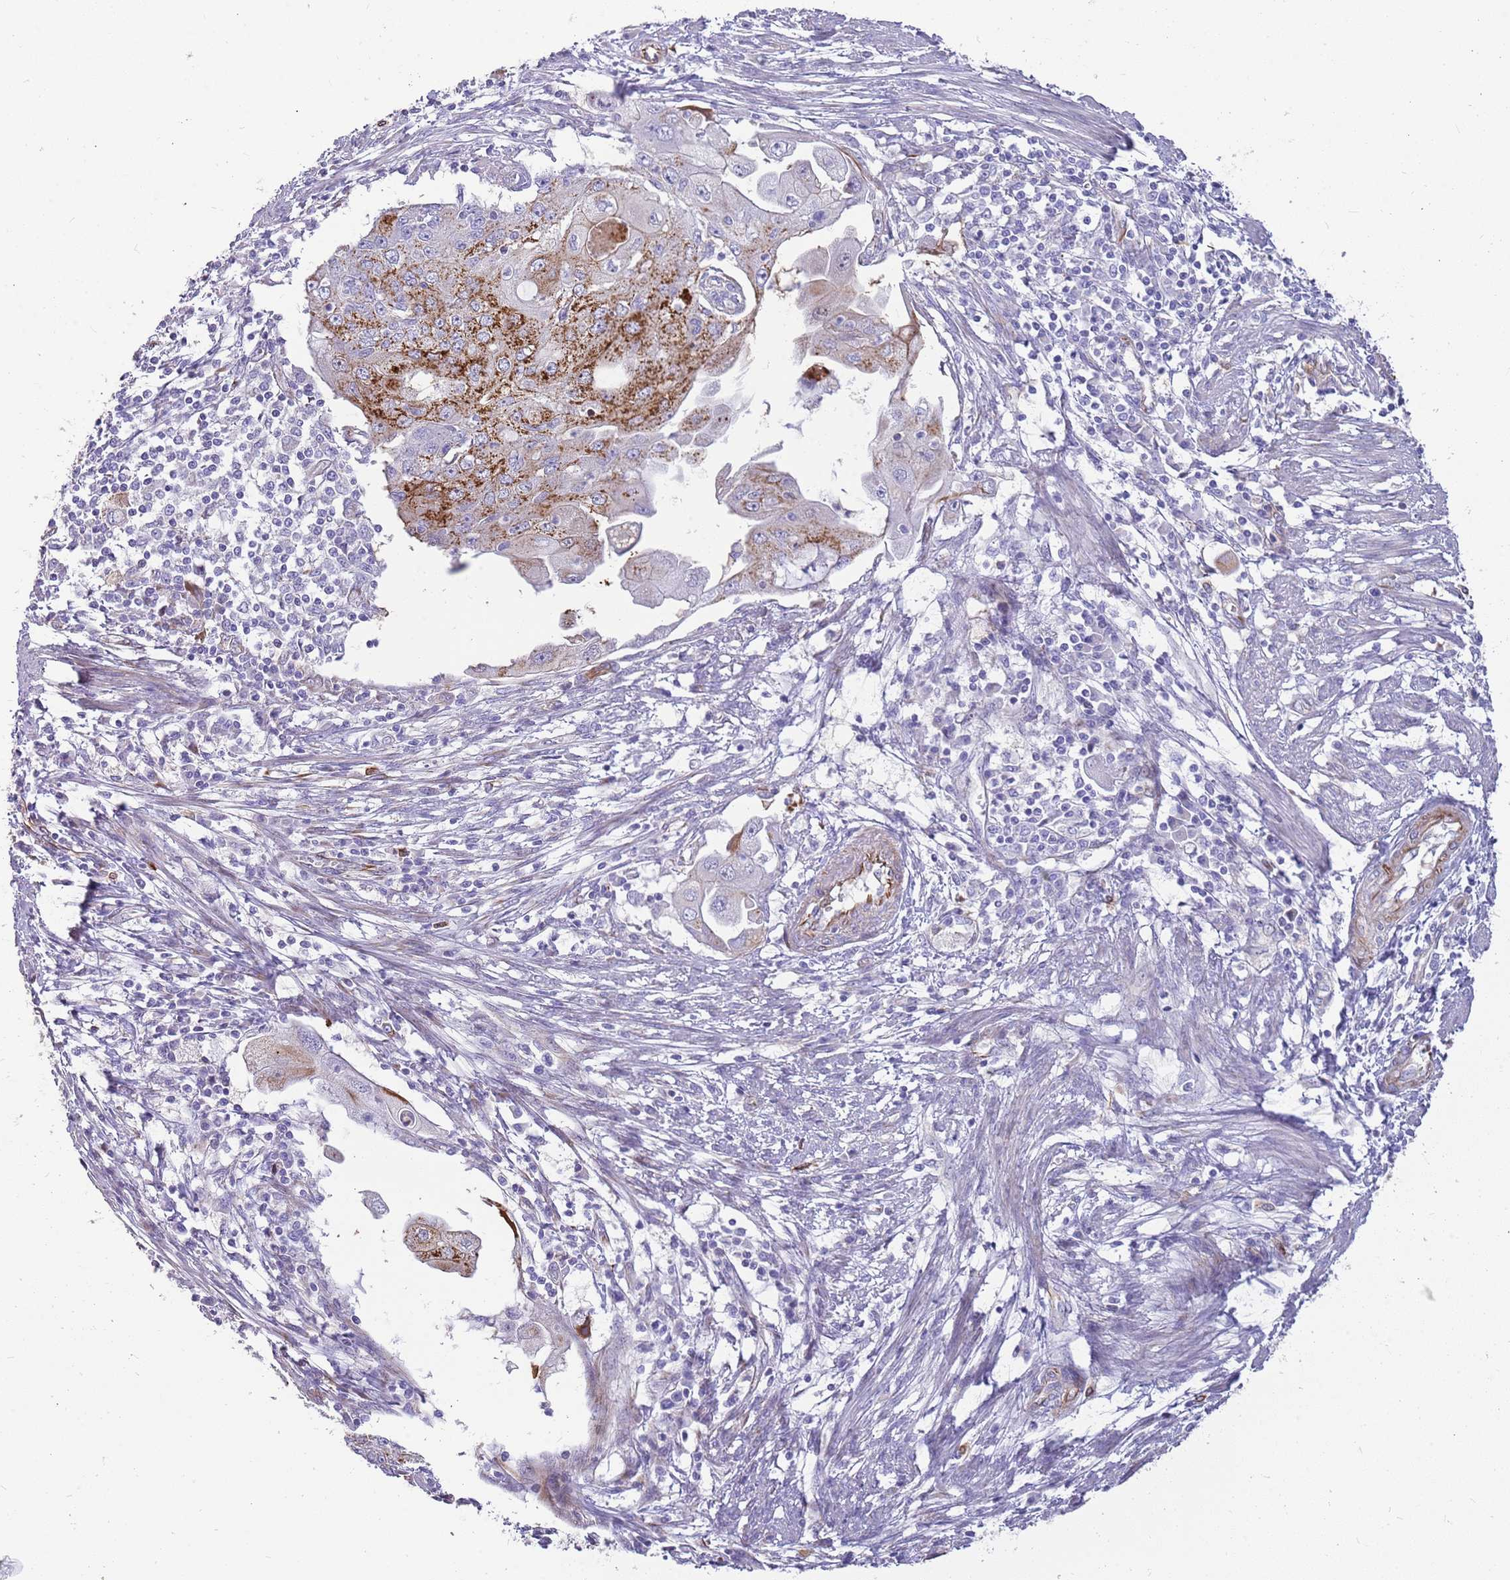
{"staining": {"intensity": "strong", "quantity": "<25%", "location": "cytoplasmic/membranous"}, "tissue": "endometrial cancer", "cell_type": "Tumor cells", "image_type": "cancer", "snomed": [{"axis": "morphology", "description": "Adenocarcinoma, NOS"}, {"axis": "topography", "description": "Endometrium"}], "caption": "Protein staining by immunohistochemistry reveals strong cytoplasmic/membranous expression in about <25% of tumor cells in endometrial cancer (adenocarcinoma).", "gene": "ZDHHC1", "patient": {"sex": "female", "age": 56}}